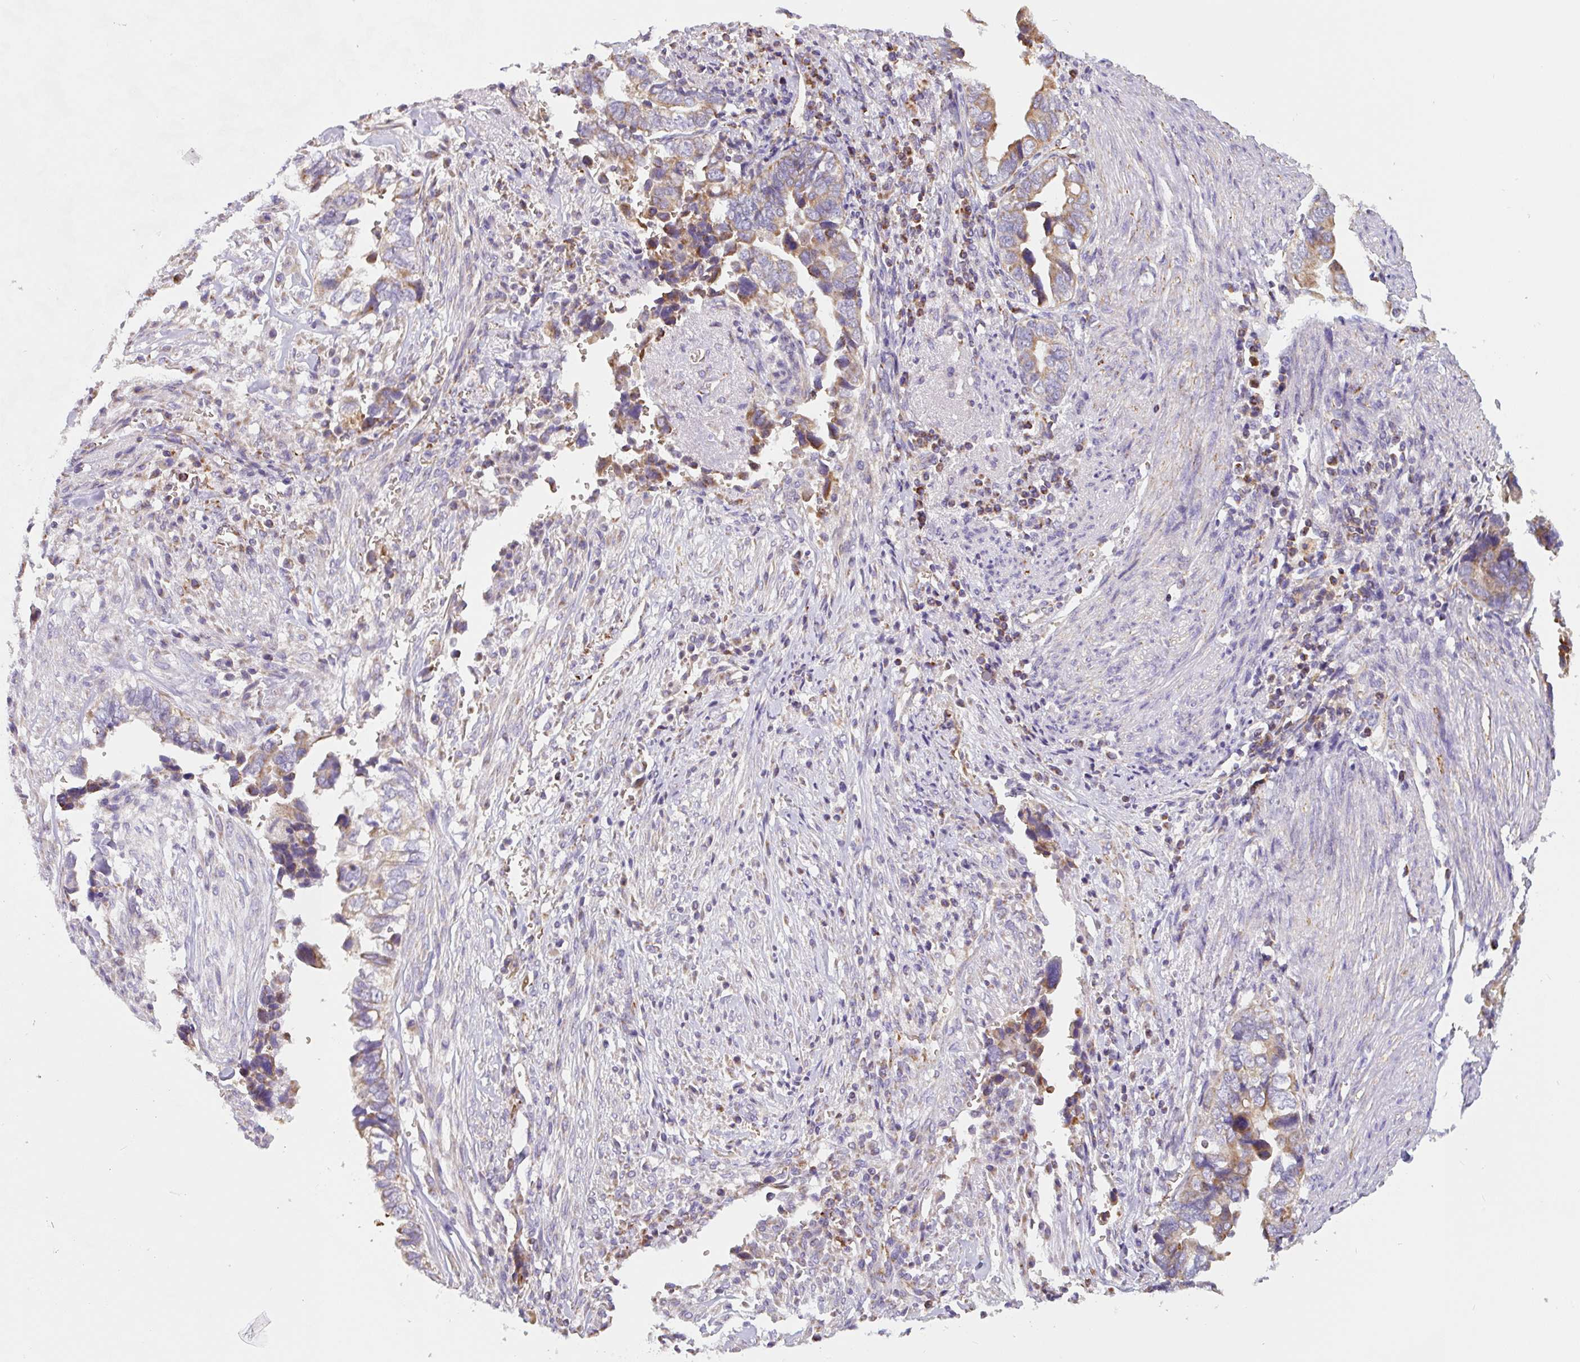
{"staining": {"intensity": "moderate", "quantity": ">75%", "location": "cytoplasmic/membranous"}, "tissue": "liver cancer", "cell_type": "Tumor cells", "image_type": "cancer", "snomed": [{"axis": "morphology", "description": "Cholangiocarcinoma"}, {"axis": "topography", "description": "Liver"}], "caption": "DAB immunohistochemical staining of human liver cancer (cholangiocarcinoma) shows moderate cytoplasmic/membranous protein staining in approximately >75% of tumor cells.", "gene": "MT-CO2", "patient": {"sex": "female", "age": 79}}